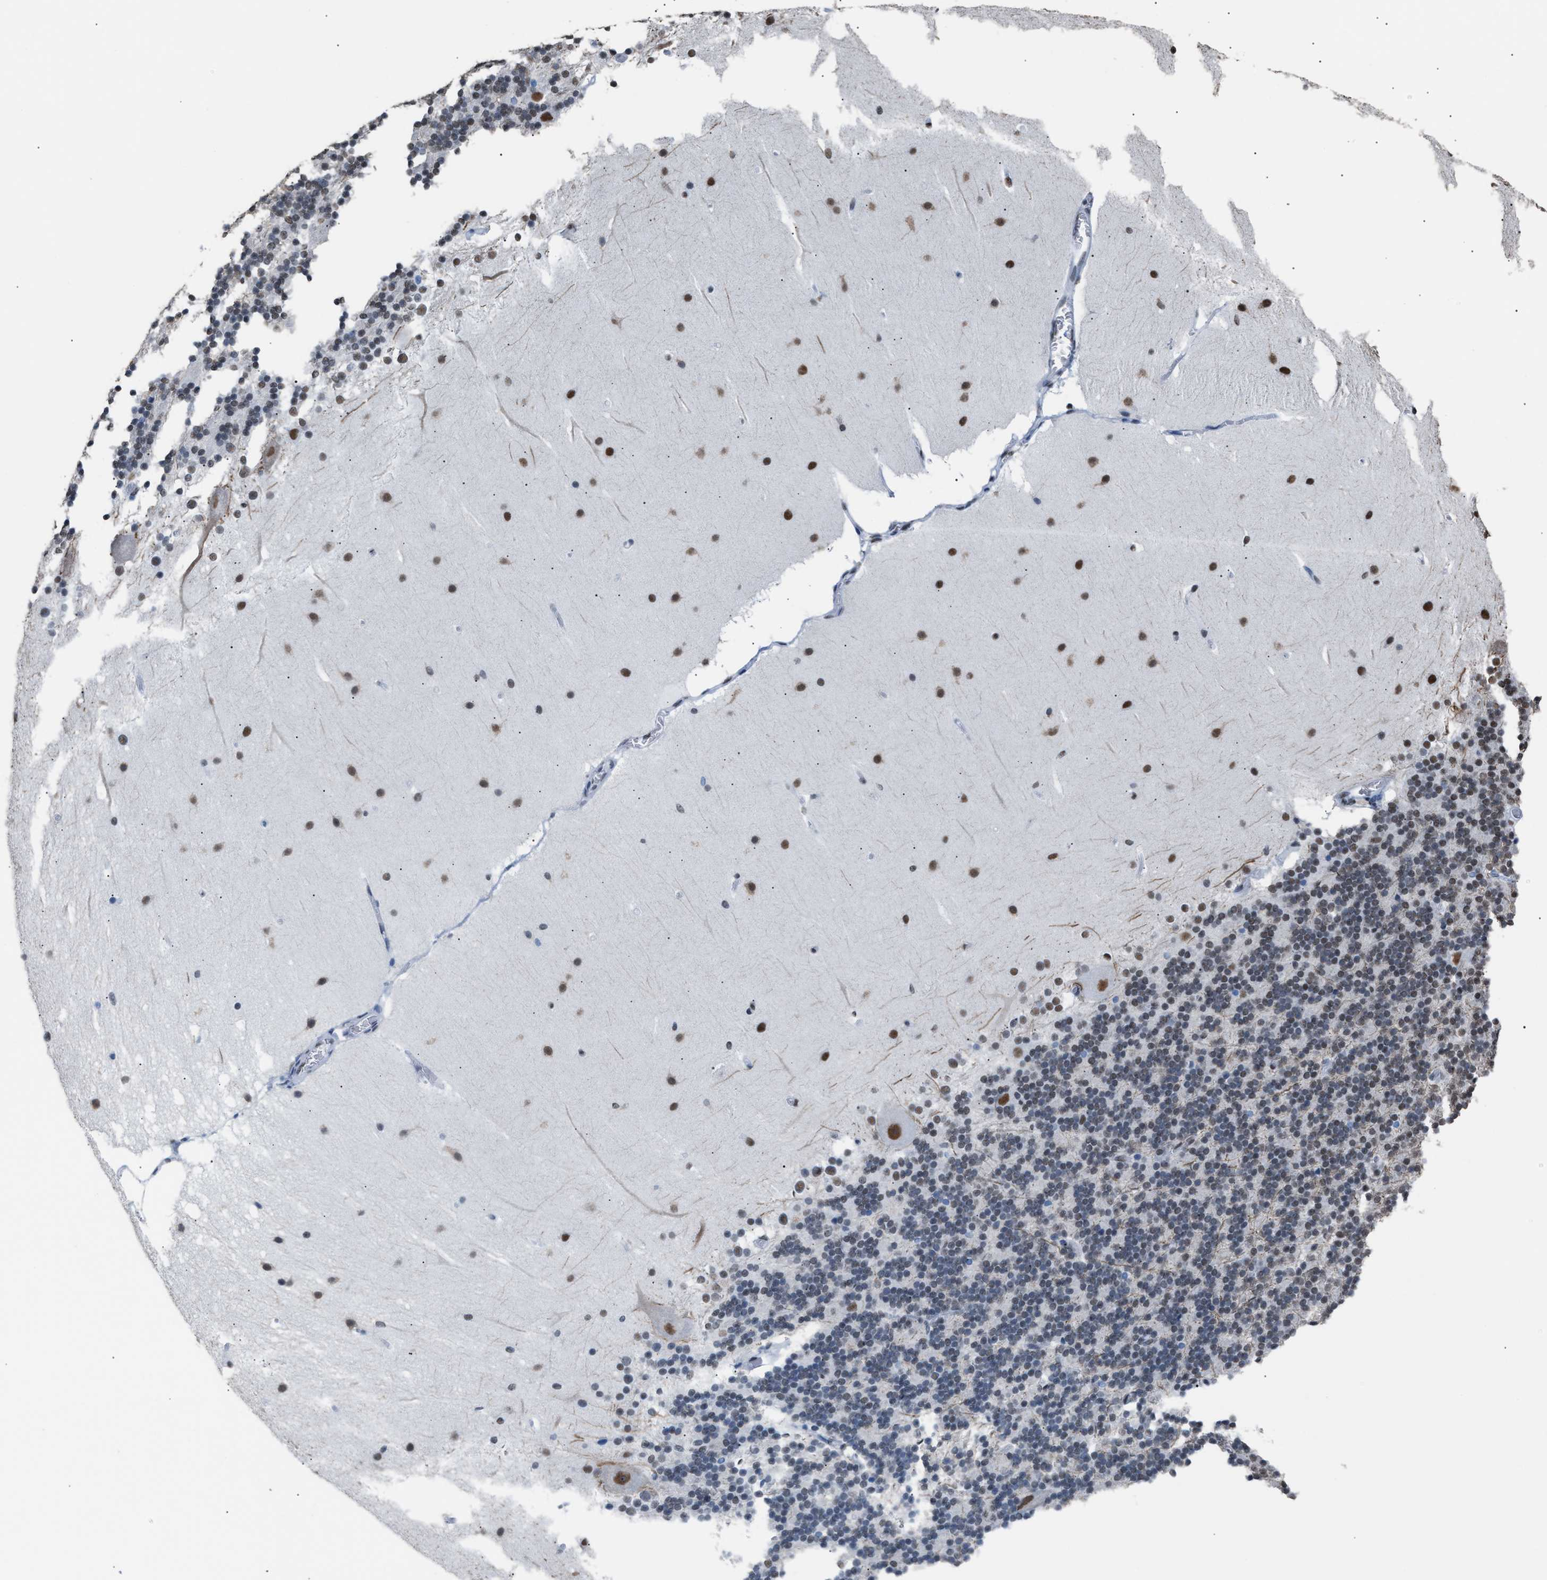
{"staining": {"intensity": "weak", "quantity": "25%-75%", "location": "nuclear"}, "tissue": "cerebellum", "cell_type": "Cells in granular layer", "image_type": "normal", "snomed": [{"axis": "morphology", "description": "Normal tissue, NOS"}, {"axis": "topography", "description": "Cerebellum"}], "caption": "This micrograph displays immunohistochemistry staining of normal cerebellum, with low weak nuclear positivity in about 25%-75% of cells in granular layer.", "gene": "CCAR2", "patient": {"sex": "female", "age": 19}}